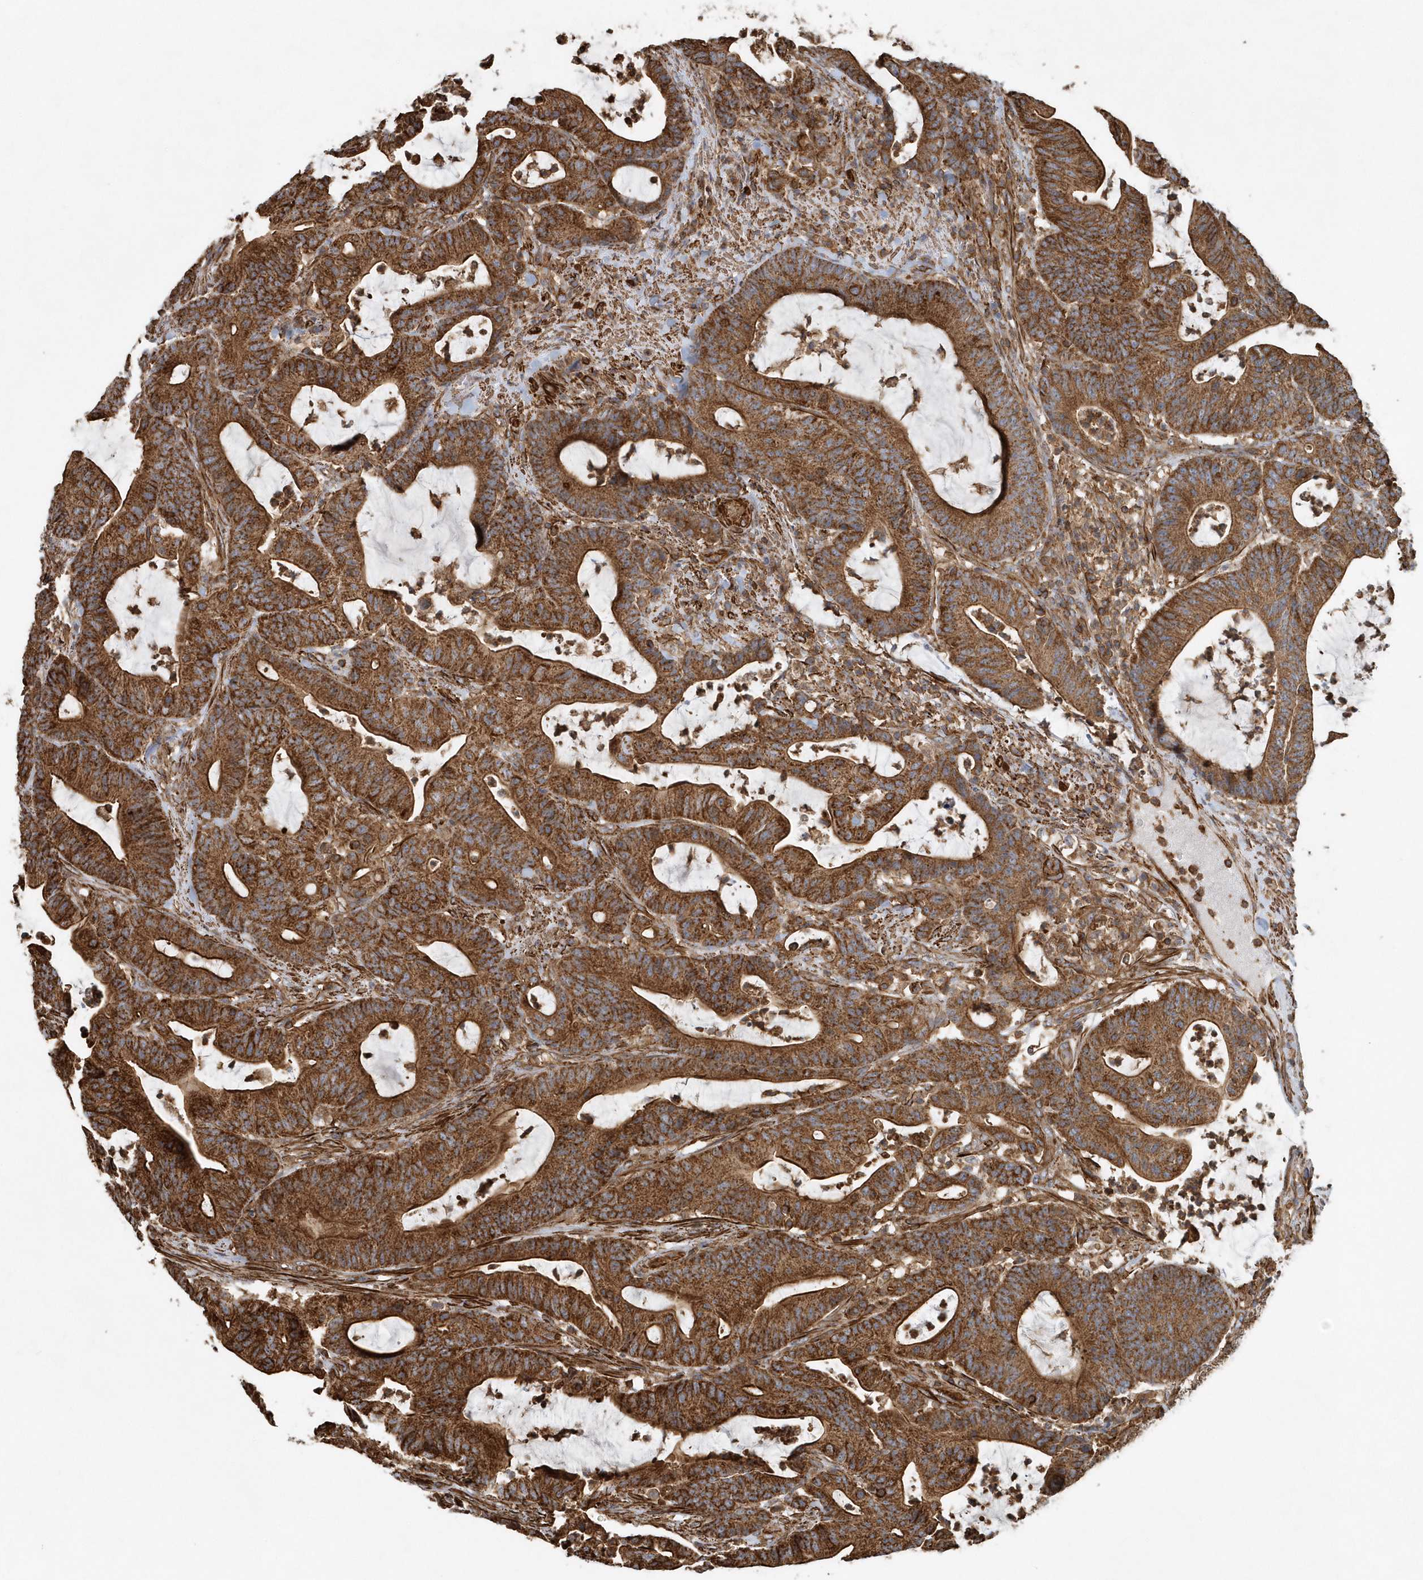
{"staining": {"intensity": "moderate", "quantity": ">75%", "location": "cytoplasmic/membranous"}, "tissue": "colorectal cancer", "cell_type": "Tumor cells", "image_type": "cancer", "snomed": [{"axis": "morphology", "description": "Adenocarcinoma, NOS"}, {"axis": "topography", "description": "Colon"}], "caption": "Immunohistochemistry (IHC) image of colorectal cancer (adenocarcinoma) stained for a protein (brown), which reveals medium levels of moderate cytoplasmic/membranous expression in about >75% of tumor cells.", "gene": "MMUT", "patient": {"sex": "female", "age": 84}}